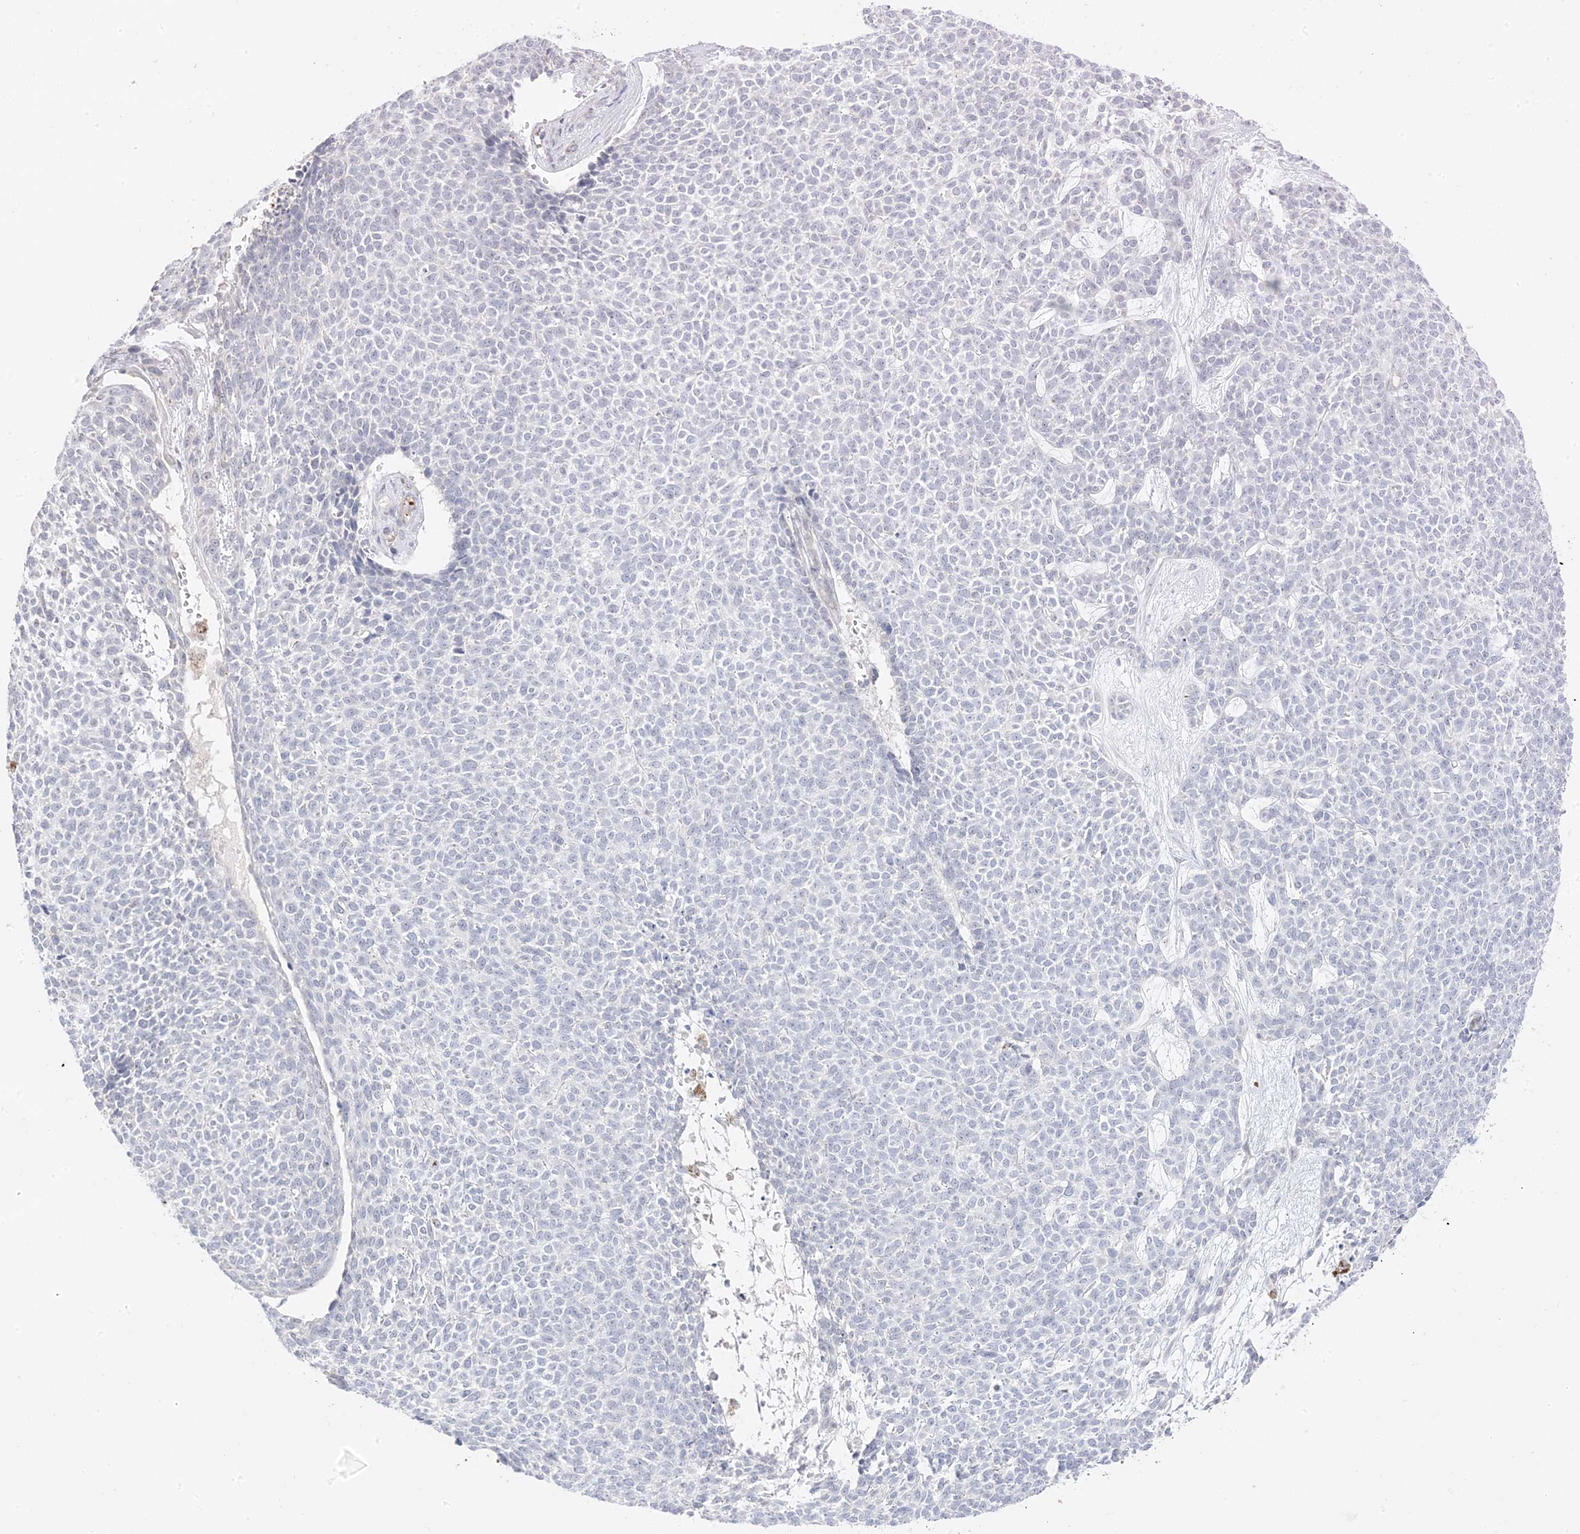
{"staining": {"intensity": "negative", "quantity": "none", "location": "none"}, "tissue": "skin cancer", "cell_type": "Tumor cells", "image_type": "cancer", "snomed": [{"axis": "morphology", "description": "Basal cell carcinoma"}, {"axis": "topography", "description": "Skin"}], "caption": "IHC micrograph of human skin basal cell carcinoma stained for a protein (brown), which exhibits no expression in tumor cells.", "gene": "TRANK1", "patient": {"sex": "female", "age": 84}}